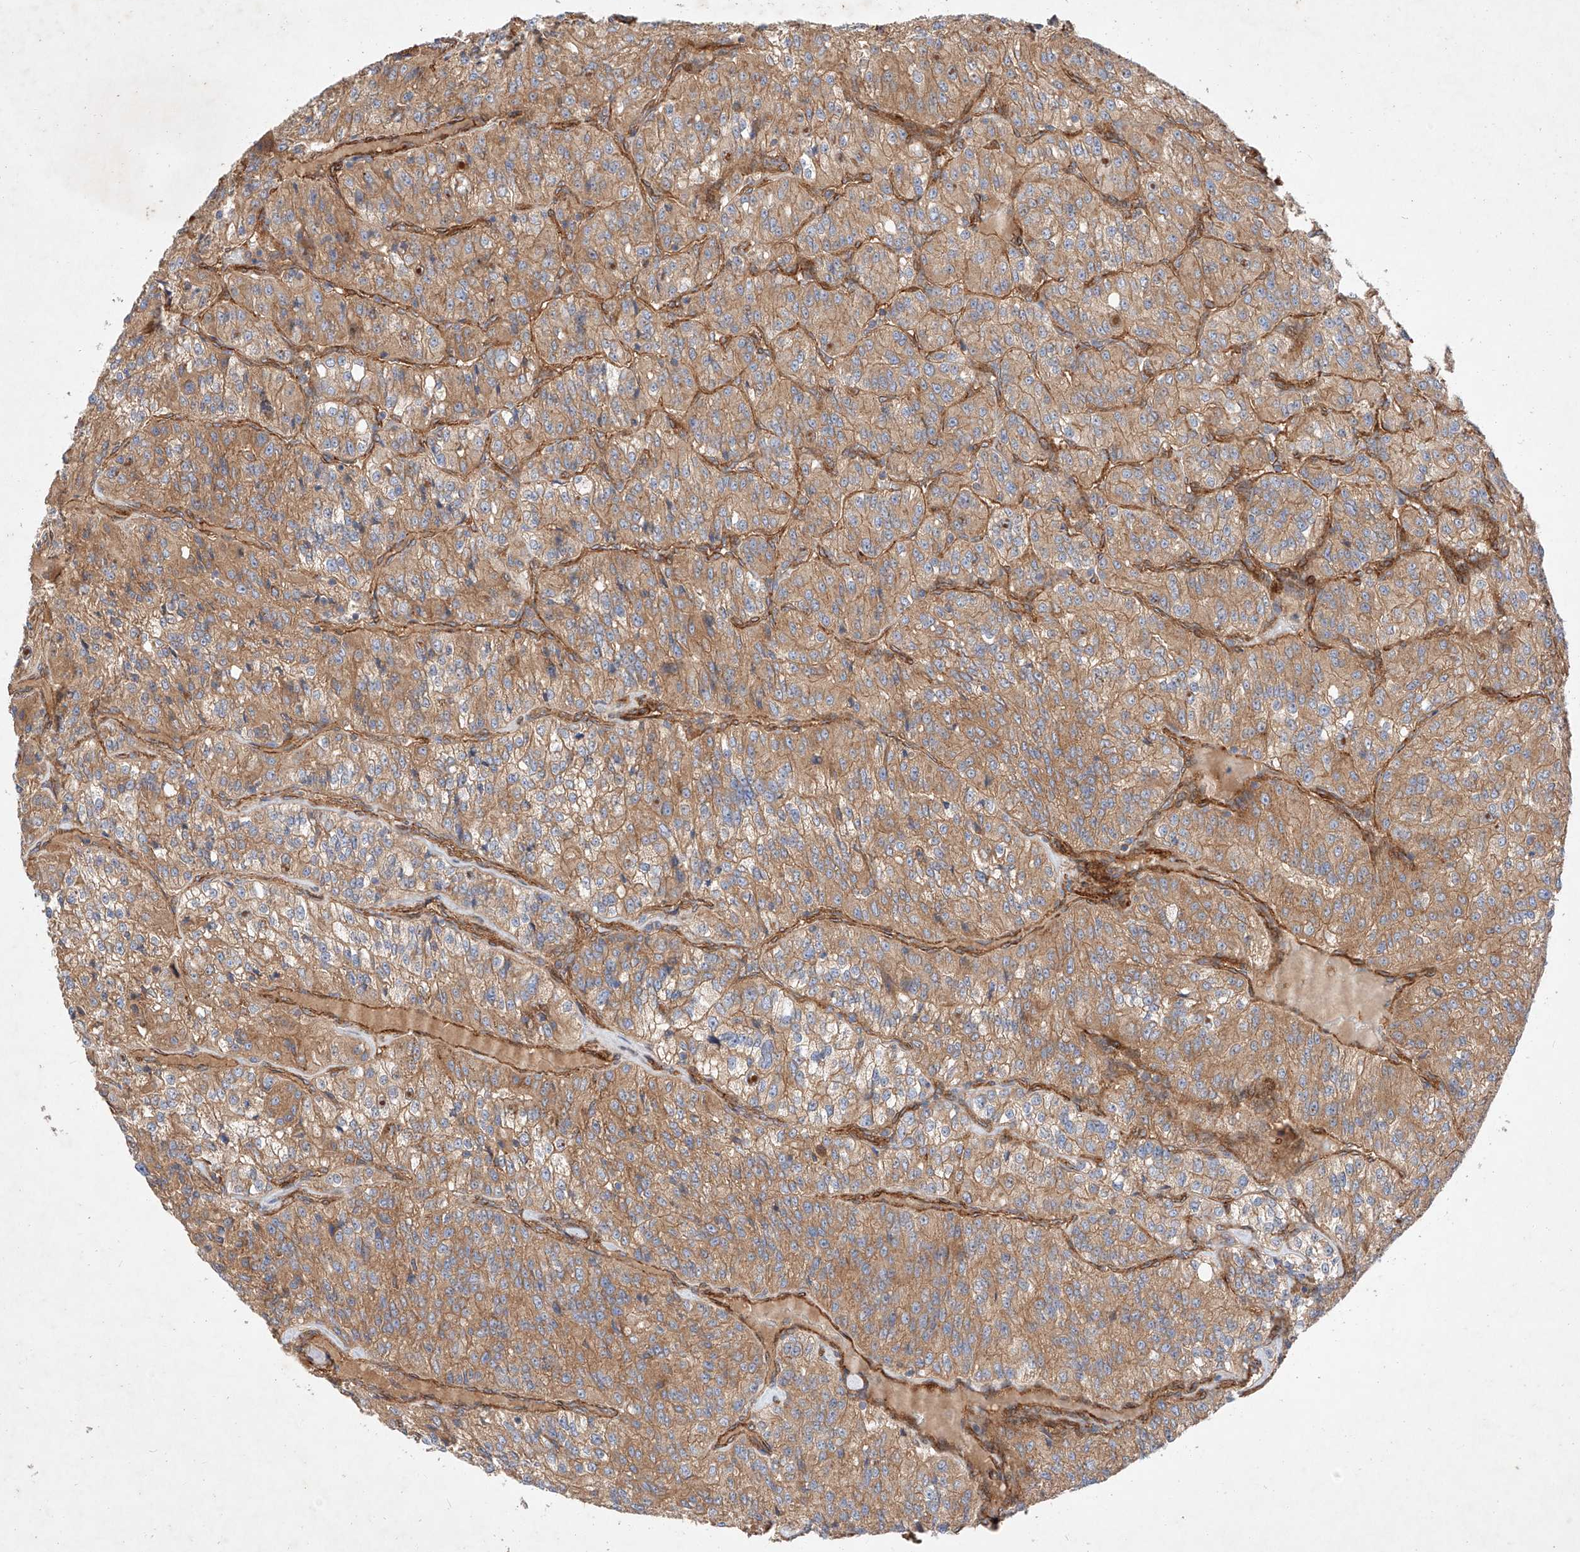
{"staining": {"intensity": "moderate", "quantity": ">75%", "location": "cytoplasmic/membranous"}, "tissue": "renal cancer", "cell_type": "Tumor cells", "image_type": "cancer", "snomed": [{"axis": "morphology", "description": "Adenocarcinoma, NOS"}, {"axis": "topography", "description": "Kidney"}], "caption": "Immunohistochemistry (IHC) photomicrograph of neoplastic tissue: renal adenocarcinoma stained using IHC reveals medium levels of moderate protein expression localized specifically in the cytoplasmic/membranous of tumor cells, appearing as a cytoplasmic/membranous brown color.", "gene": "RAB23", "patient": {"sex": "female", "age": 63}}